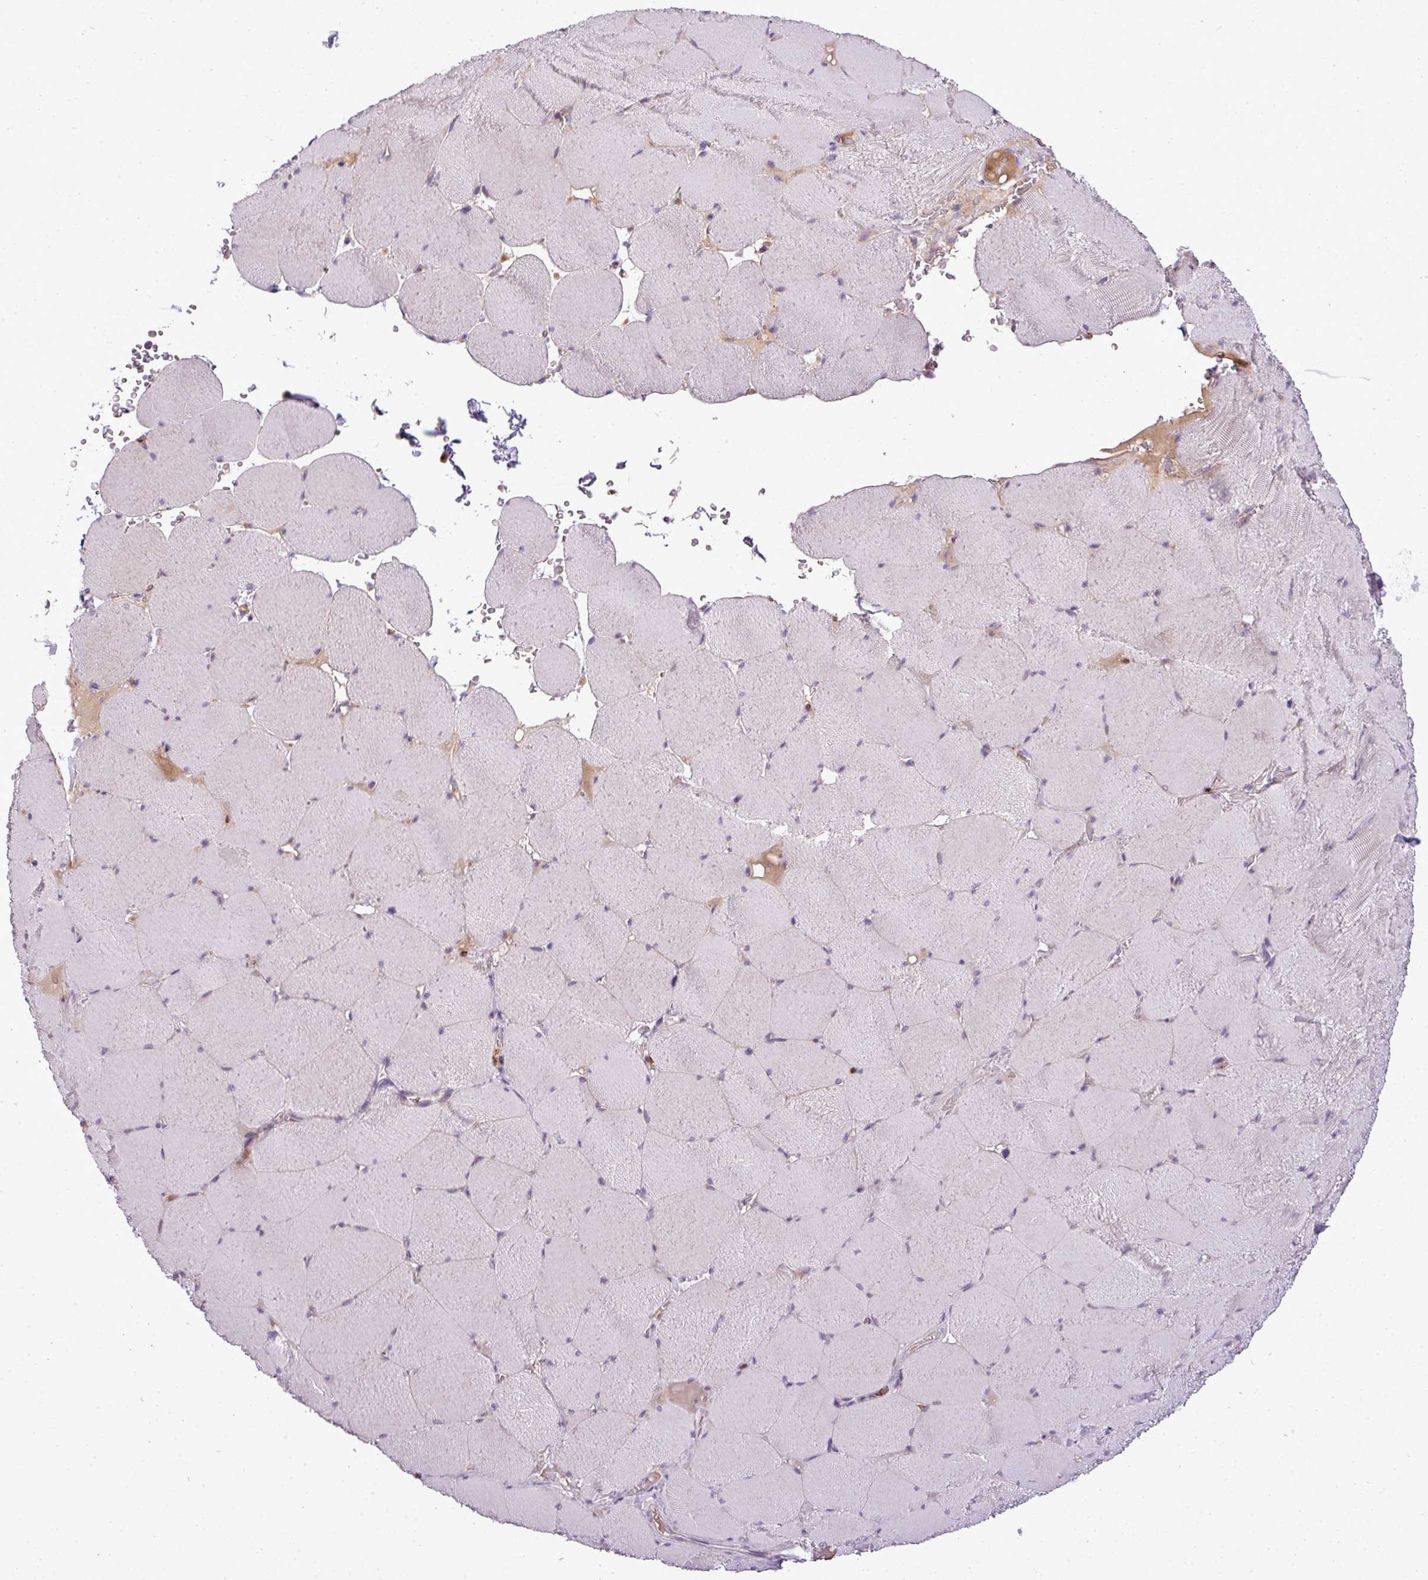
{"staining": {"intensity": "moderate", "quantity": "<25%", "location": "cytoplasmic/membranous"}, "tissue": "skeletal muscle", "cell_type": "Myocytes", "image_type": "normal", "snomed": [{"axis": "morphology", "description": "Normal tissue, NOS"}, {"axis": "topography", "description": "Skeletal muscle"}, {"axis": "topography", "description": "Head-Neck"}], "caption": "Moderate cytoplasmic/membranous protein expression is identified in approximately <25% of myocytes in skeletal muscle. The staining is performed using DAB (3,3'-diaminobenzidine) brown chromogen to label protein expression. The nuclei are counter-stained blue using hematoxylin.", "gene": "C4A", "patient": {"sex": "male", "age": 66}}